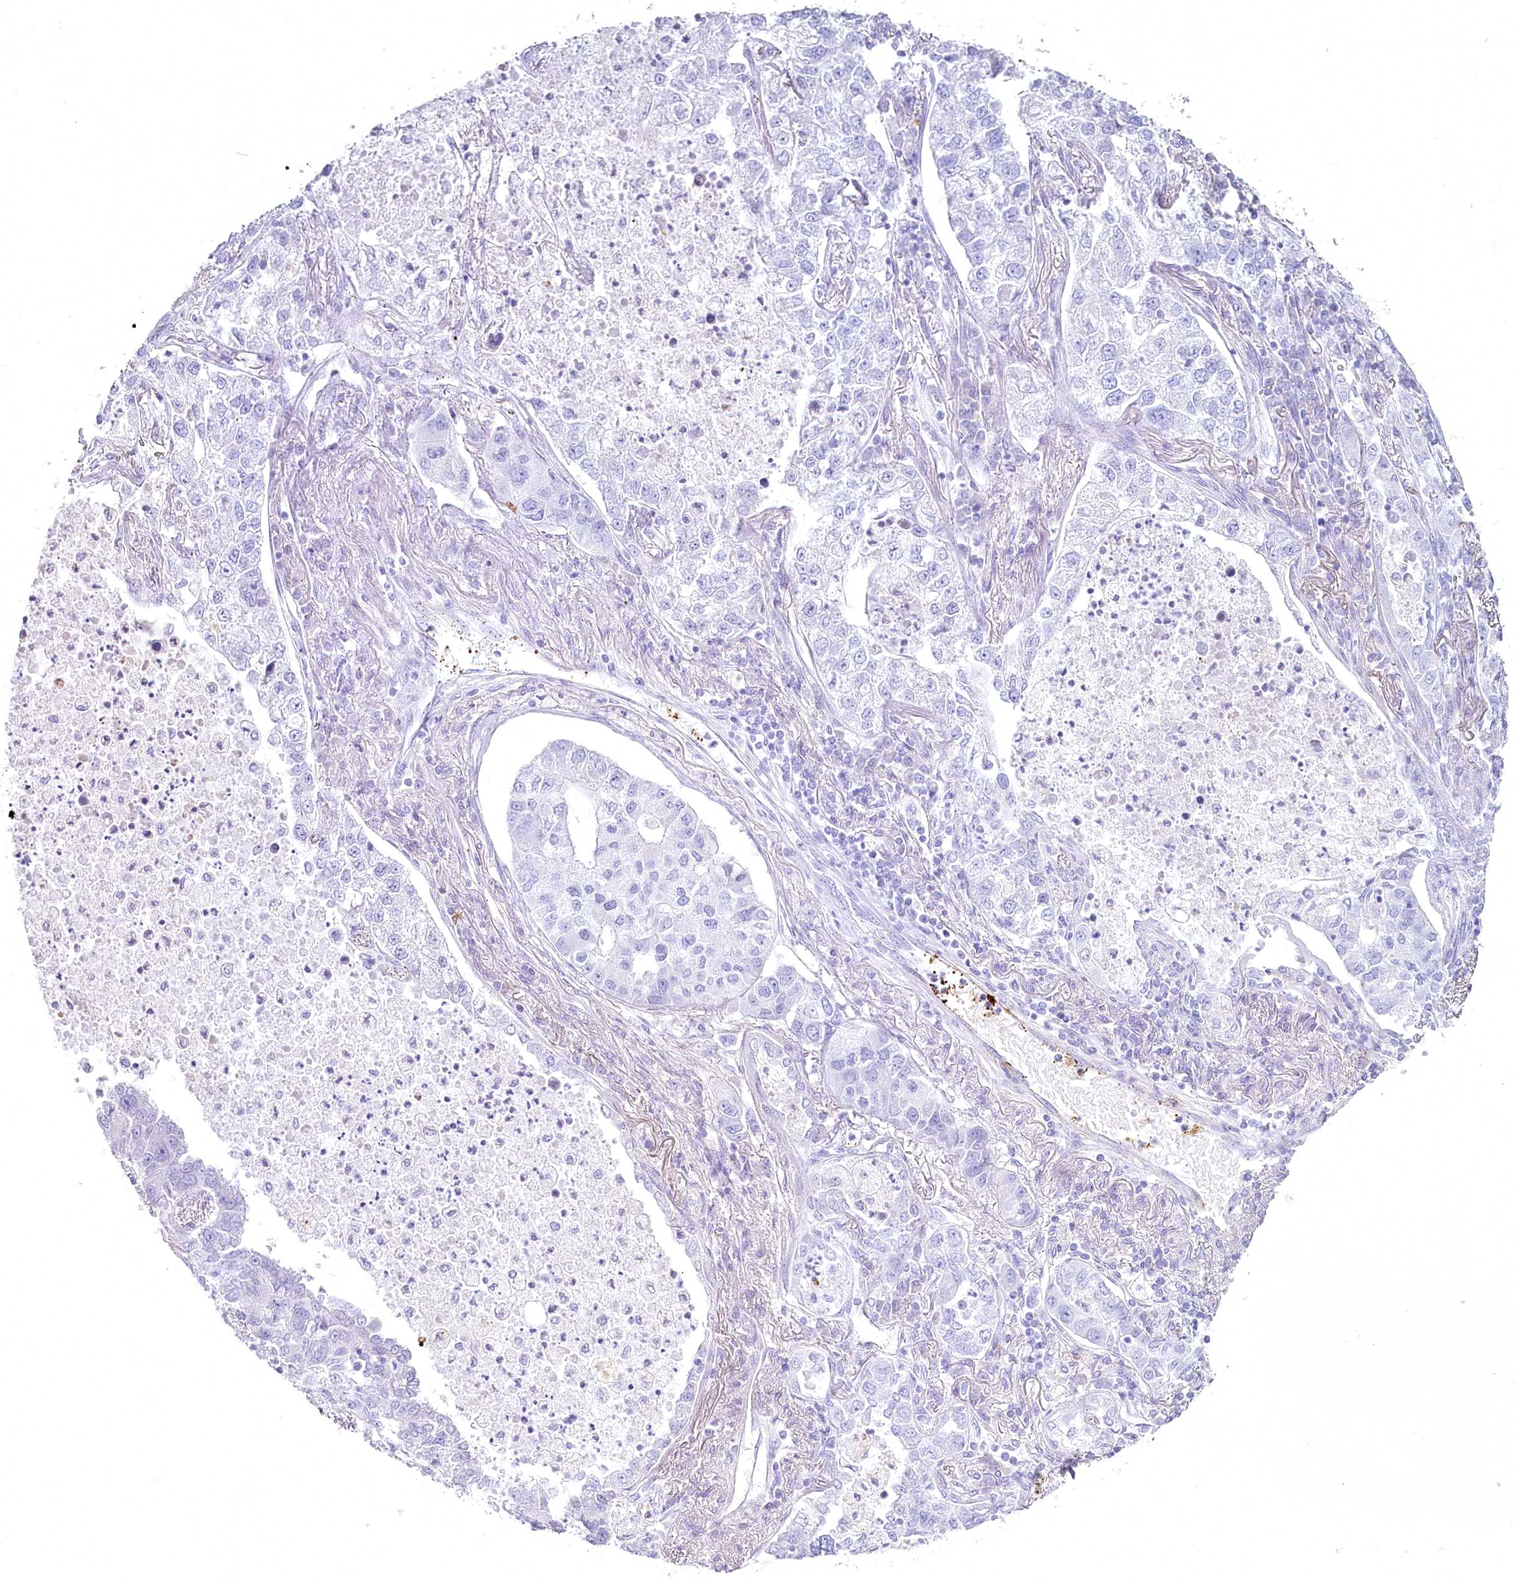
{"staining": {"intensity": "negative", "quantity": "none", "location": "none"}, "tissue": "lung cancer", "cell_type": "Tumor cells", "image_type": "cancer", "snomed": [{"axis": "morphology", "description": "Adenocarcinoma, NOS"}, {"axis": "topography", "description": "Lung"}], "caption": "A high-resolution histopathology image shows IHC staining of lung adenocarcinoma, which exhibits no significant positivity in tumor cells.", "gene": "IFIT5", "patient": {"sex": "male", "age": 49}}